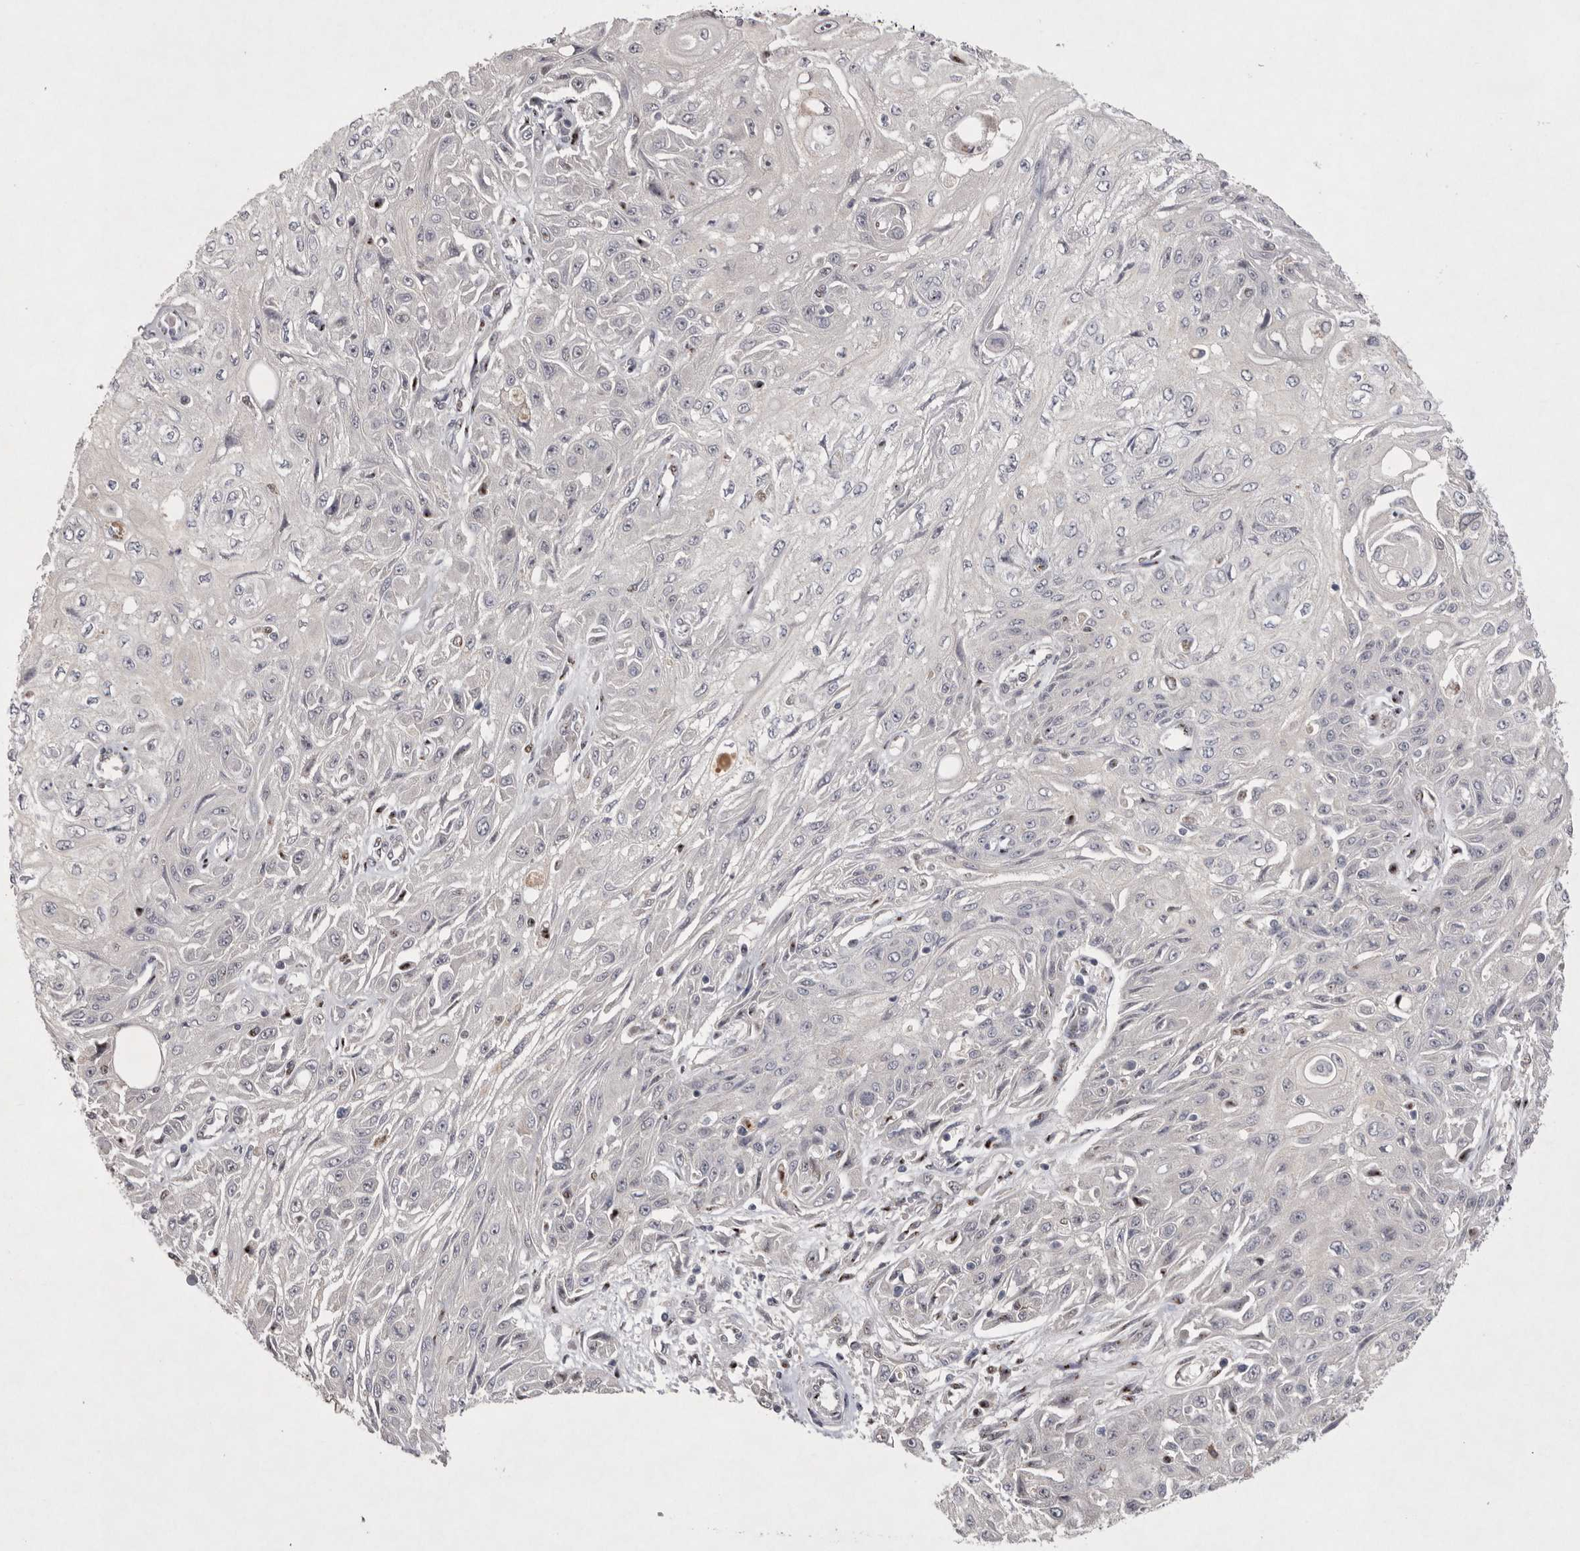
{"staining": {"intensity": "negative", "quantity": "none", "location": "none"}, "tissue": "skin cancer", "cell_type": "Tumor cells", "image_type": "cancer", "snomed": [{"axis": "morphology", "description": "Squamous cell carcinoma, NOS"}, {"axis": "morphology", "description": "Squamous cell carcinoma, metastatic, NOS"}, {"axis": "topography", "description": "Skin"}, {"axis": "topography", "description": "Lymph node"}], "caption": "Histopathology image shows no protein positivity in tumor cells of skin metastatic squamous cell carcinoma tissue.", "gene": "HUS1", "patient": {"sex": "male", "age": 75}}